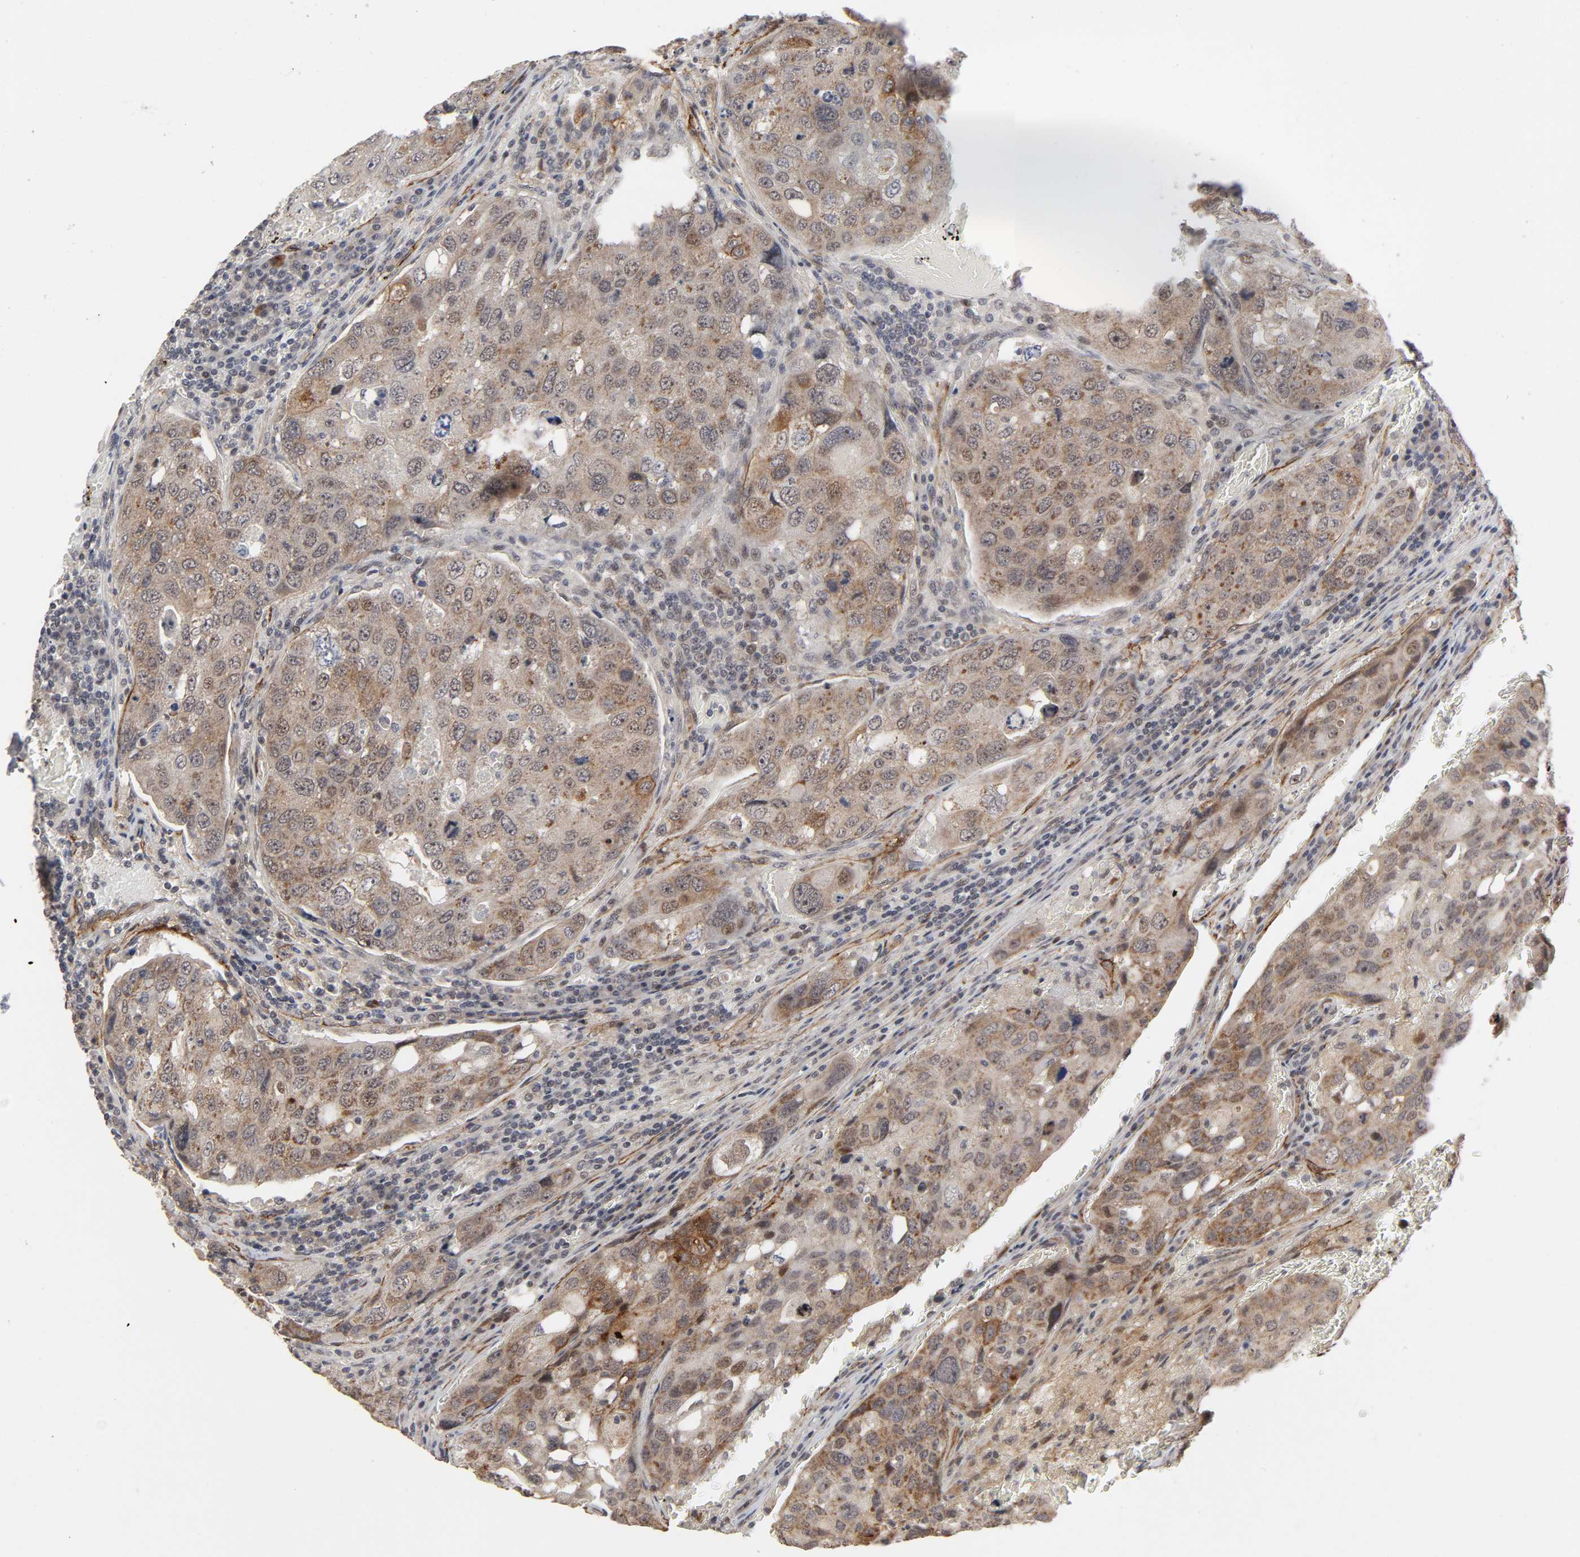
{"staining": {"intensity": "moderate", "quantity": ">75%", "location": "cytoplasmic/membranous"}, "tissue": "urothelial cancer", "cell_type": "Tumor cells", "image_type": "cancer", "snomed": [{"axis": "morphology", "description": "Urothelial carcinoma, High grade"}, {"axis": "topography", "description": "Lymph node"}, {"axis": "topography", "description": "Urinary bladder"}], "caption": "A high-resolution photomicrograph shows IHC staining of urothelial cancer, which reveals moderate cytoplasmic/membranous staining in about >75% of tumor cells.", "gene": "ZKSCAN8", "patient": {"sex": "male", "age": 51}}